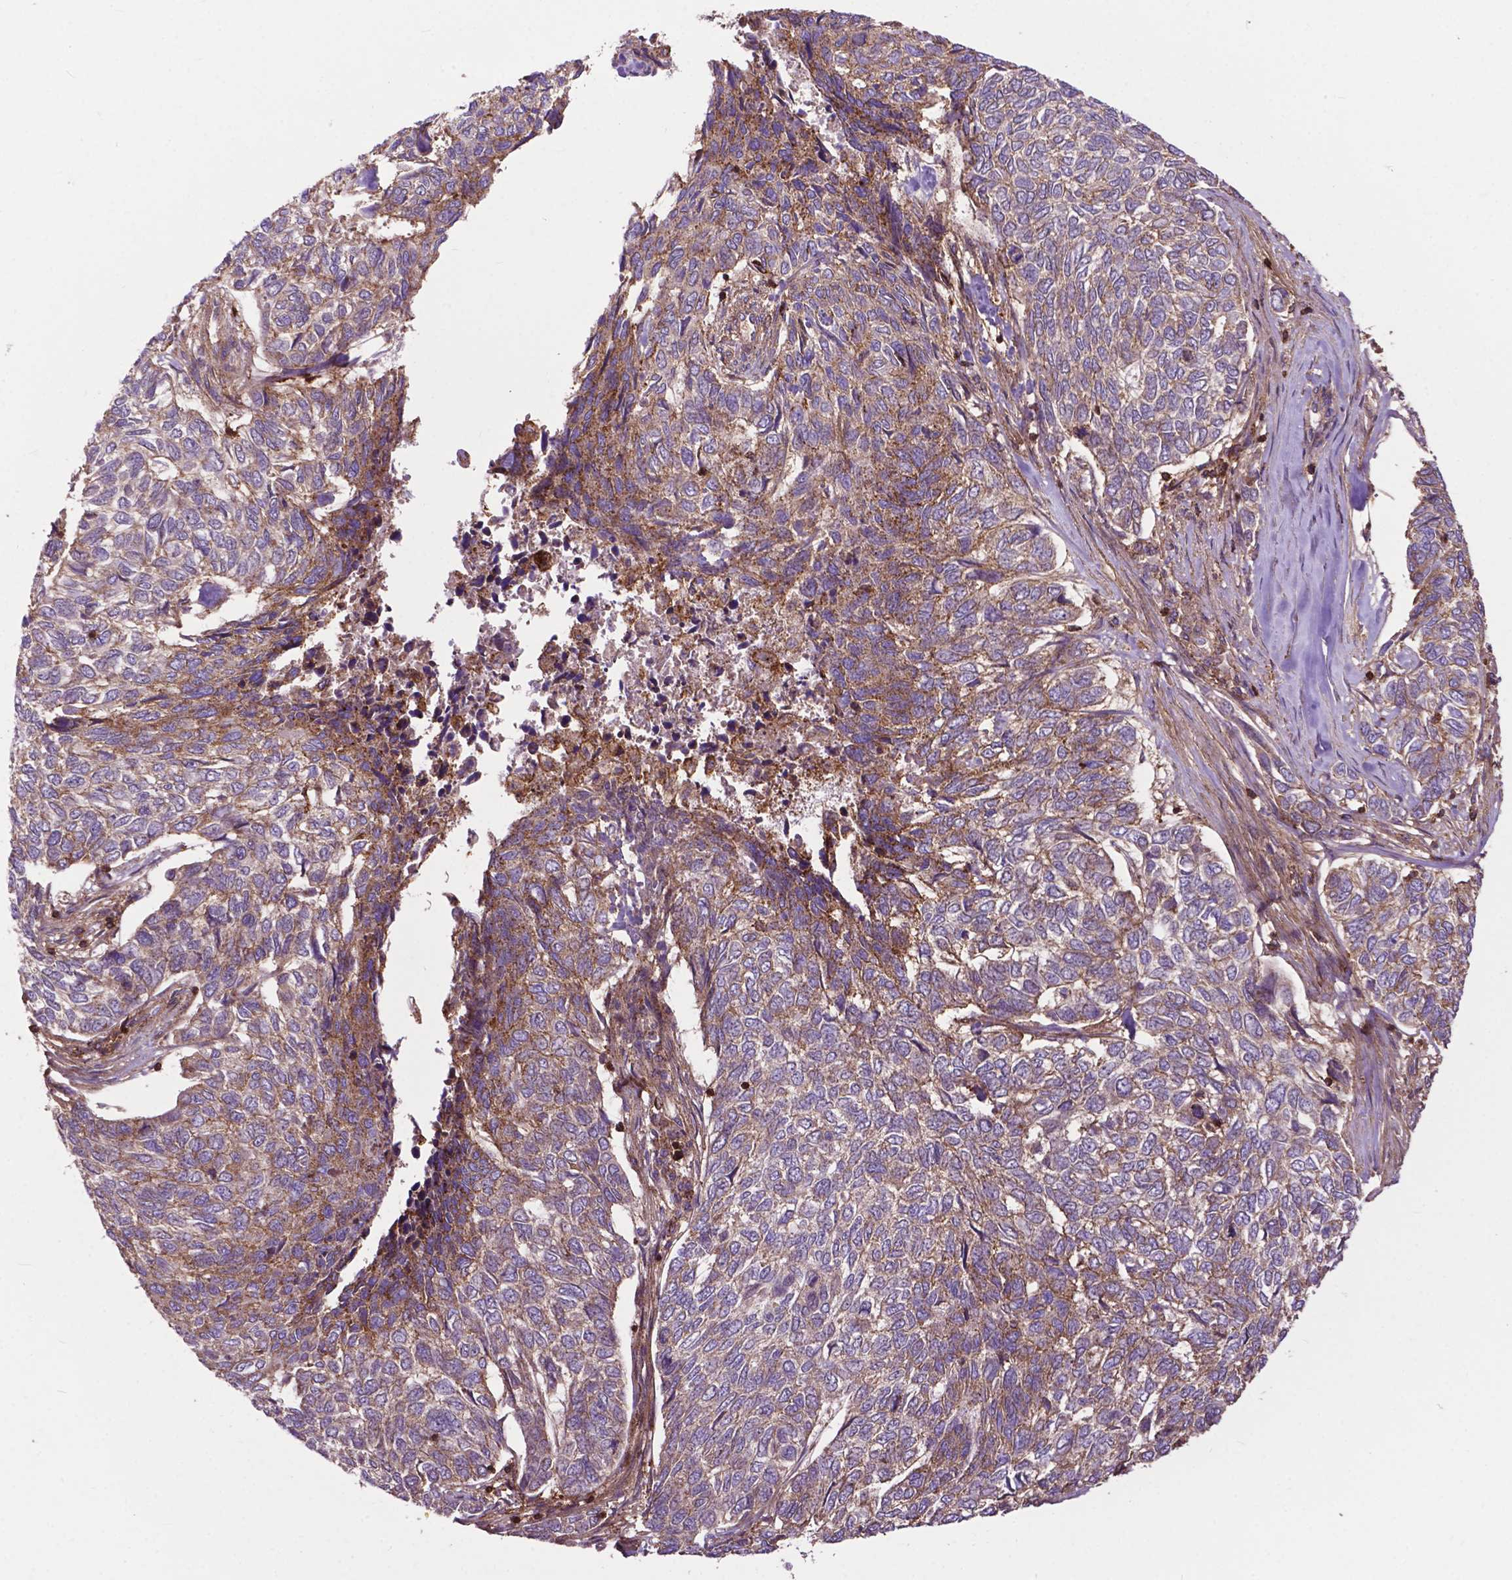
{"staining": {"intensity": "moderate", "quantity": ">75%", "location": "cytoplasmic/membranous"}, "tissue": "skin cancer", "cell_type": "Tumor cells", "image_type": "cancer", "snomed": [{"axis": "morphology", "description": "Basal cell carcinoma"}, {"axis": "topography", "description": "Skin"}], "caption": "High-power microscopy captured an IHC micrograph of skin cancer, revealing moderate cytoplasmic/membranous staining in approximately >75% of tumor cells.", "gene": "CHMP4A", "patient": {"sex": "female", "age": 65}}